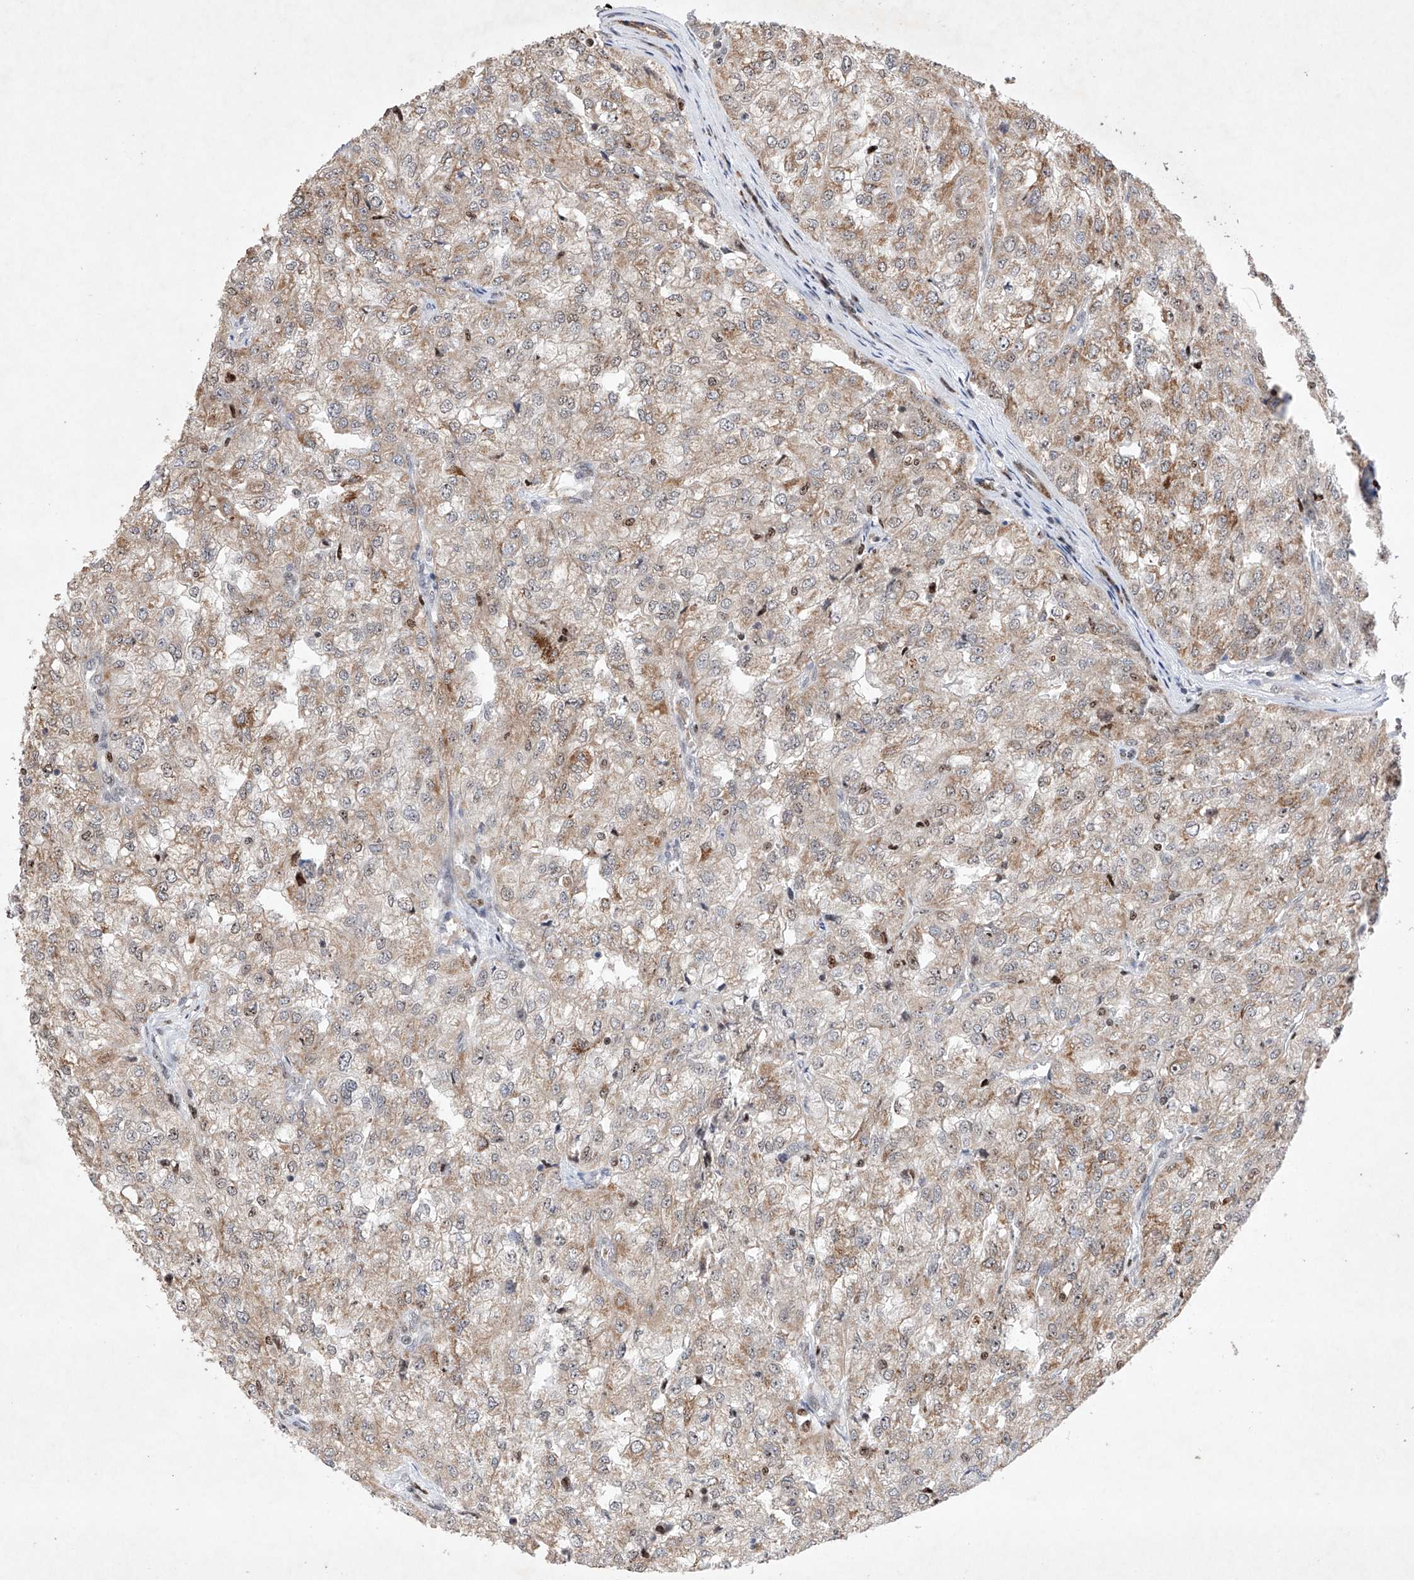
{"staining": {"intensity": "weak", "quantity": "25%-75%", "location": "cytoplasmic/membranous"}, "tissue": "renal cancer", "cell_type": "Tumor cells", "image_type": "cancer", "snomed": [{"axis": "morphology", "description": "Adenocarcinoma, NOS"}, {"axis": "topography", "description": "Kidney"}], "caption": "Human renal cancer (adenocarcinoma) stained with a brown dye shows weak cytoplasmic/membranous positive expression in about 25%-75% of tumor cells.", "gene": "AFG1L", "patient": {"sex": "female", "age": 54}}